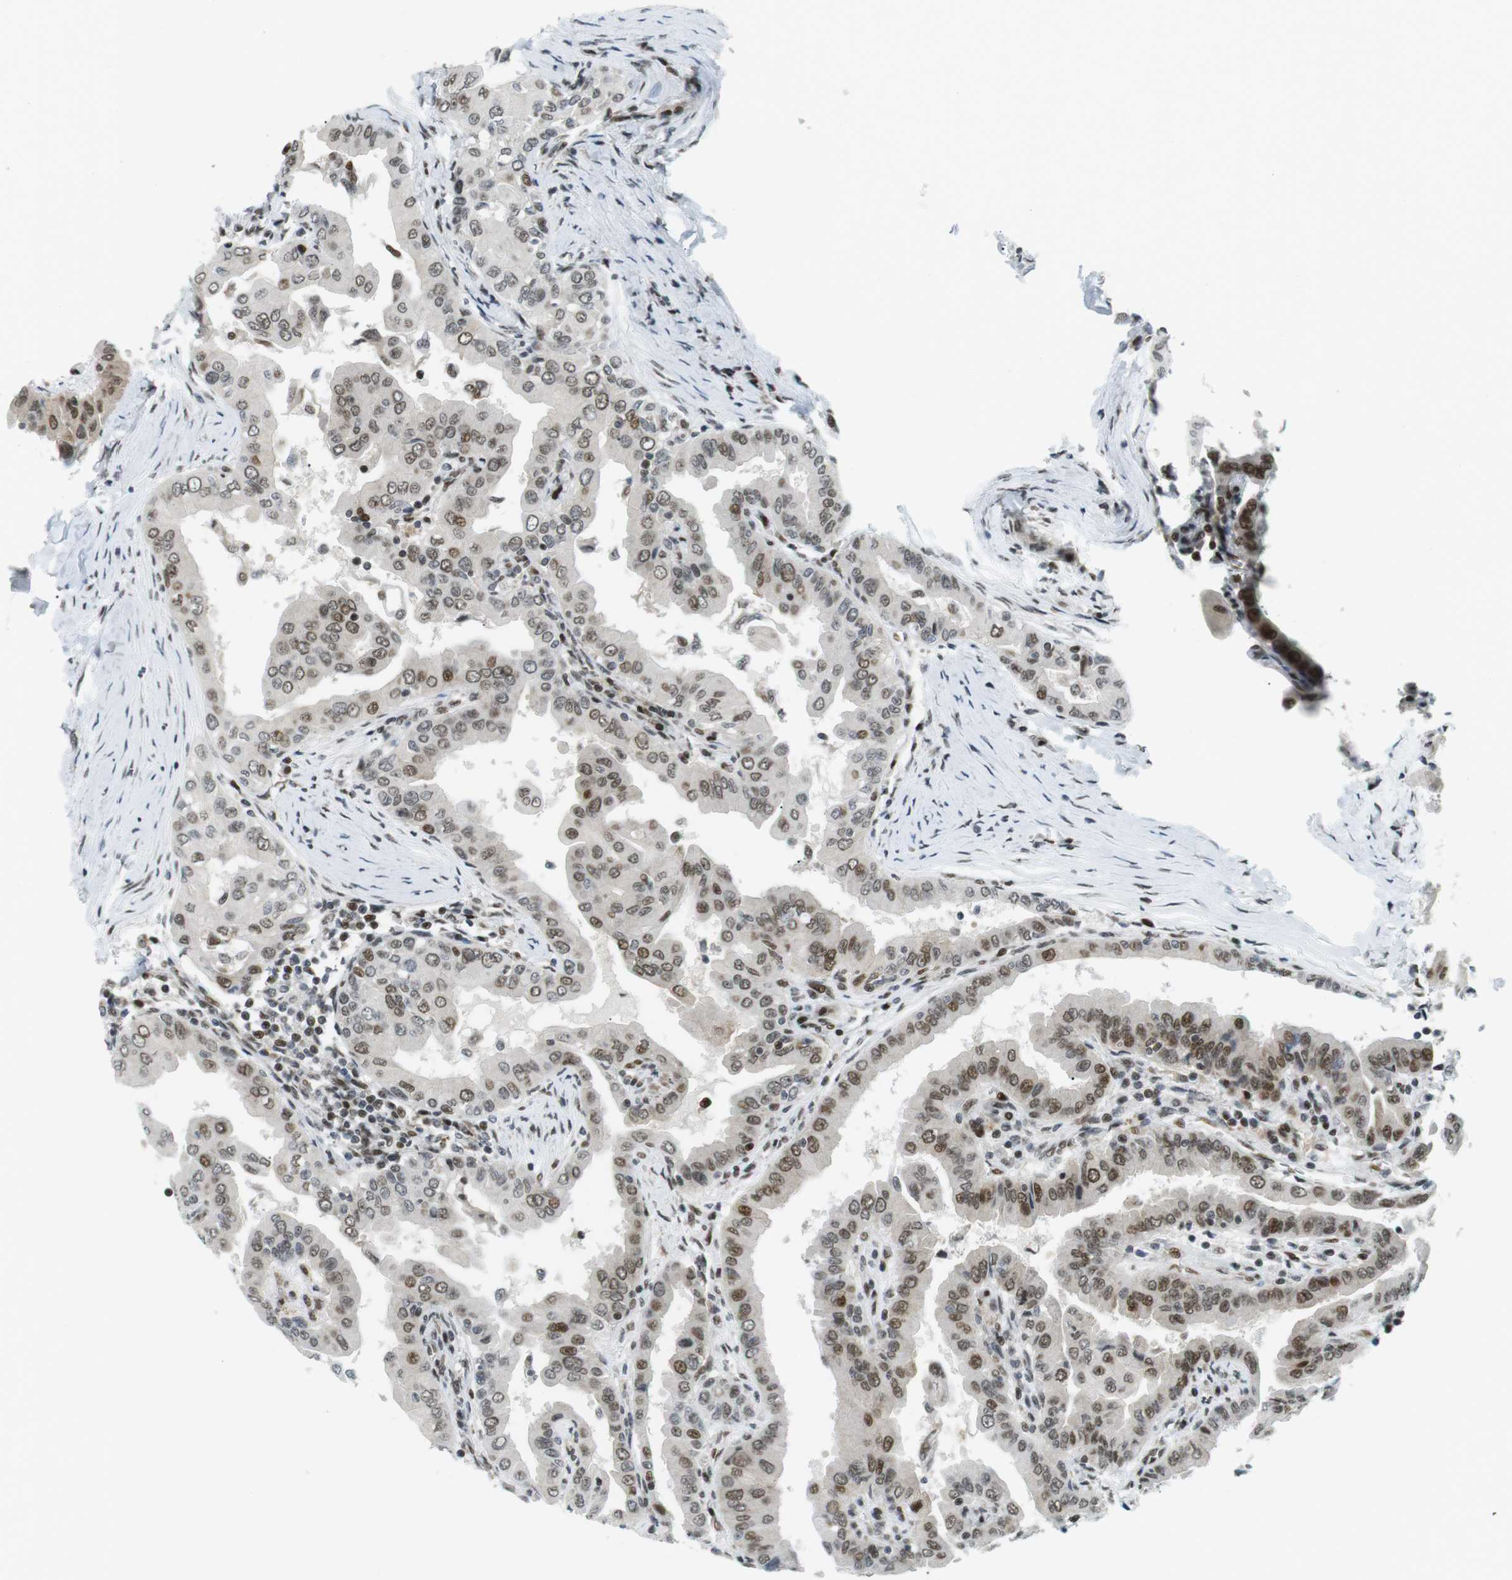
{"staining": {"intensity": "moderate", "quantity": ">75%", "location": "nuclear"}, "tissue": "thyroid cancer", "cell_type": "Tumor cells", "image_type": "cancer", "snomed": [{"axis": "morphology", "description": "Papillary adenocarcinoma, NOS"}, {"axis": "topography", "description": "Thyroid gland"}], "caption": "Immunohistochemistry (IHC) staining of thyroid cancer (papillary adenocarcinoma), which exhibits medium levels of moderate nuclear expression in approximately >75% of tumor cells indicating moderate nuclear protein positivity. The staining was performed using DAB (3,3'-diaminobenzidine) (brown) for protein detection and nuclei were counterstained in hematoxylin (blue).", "gene": "CDC27", "patient": {"sex": "male", "age": 33}}